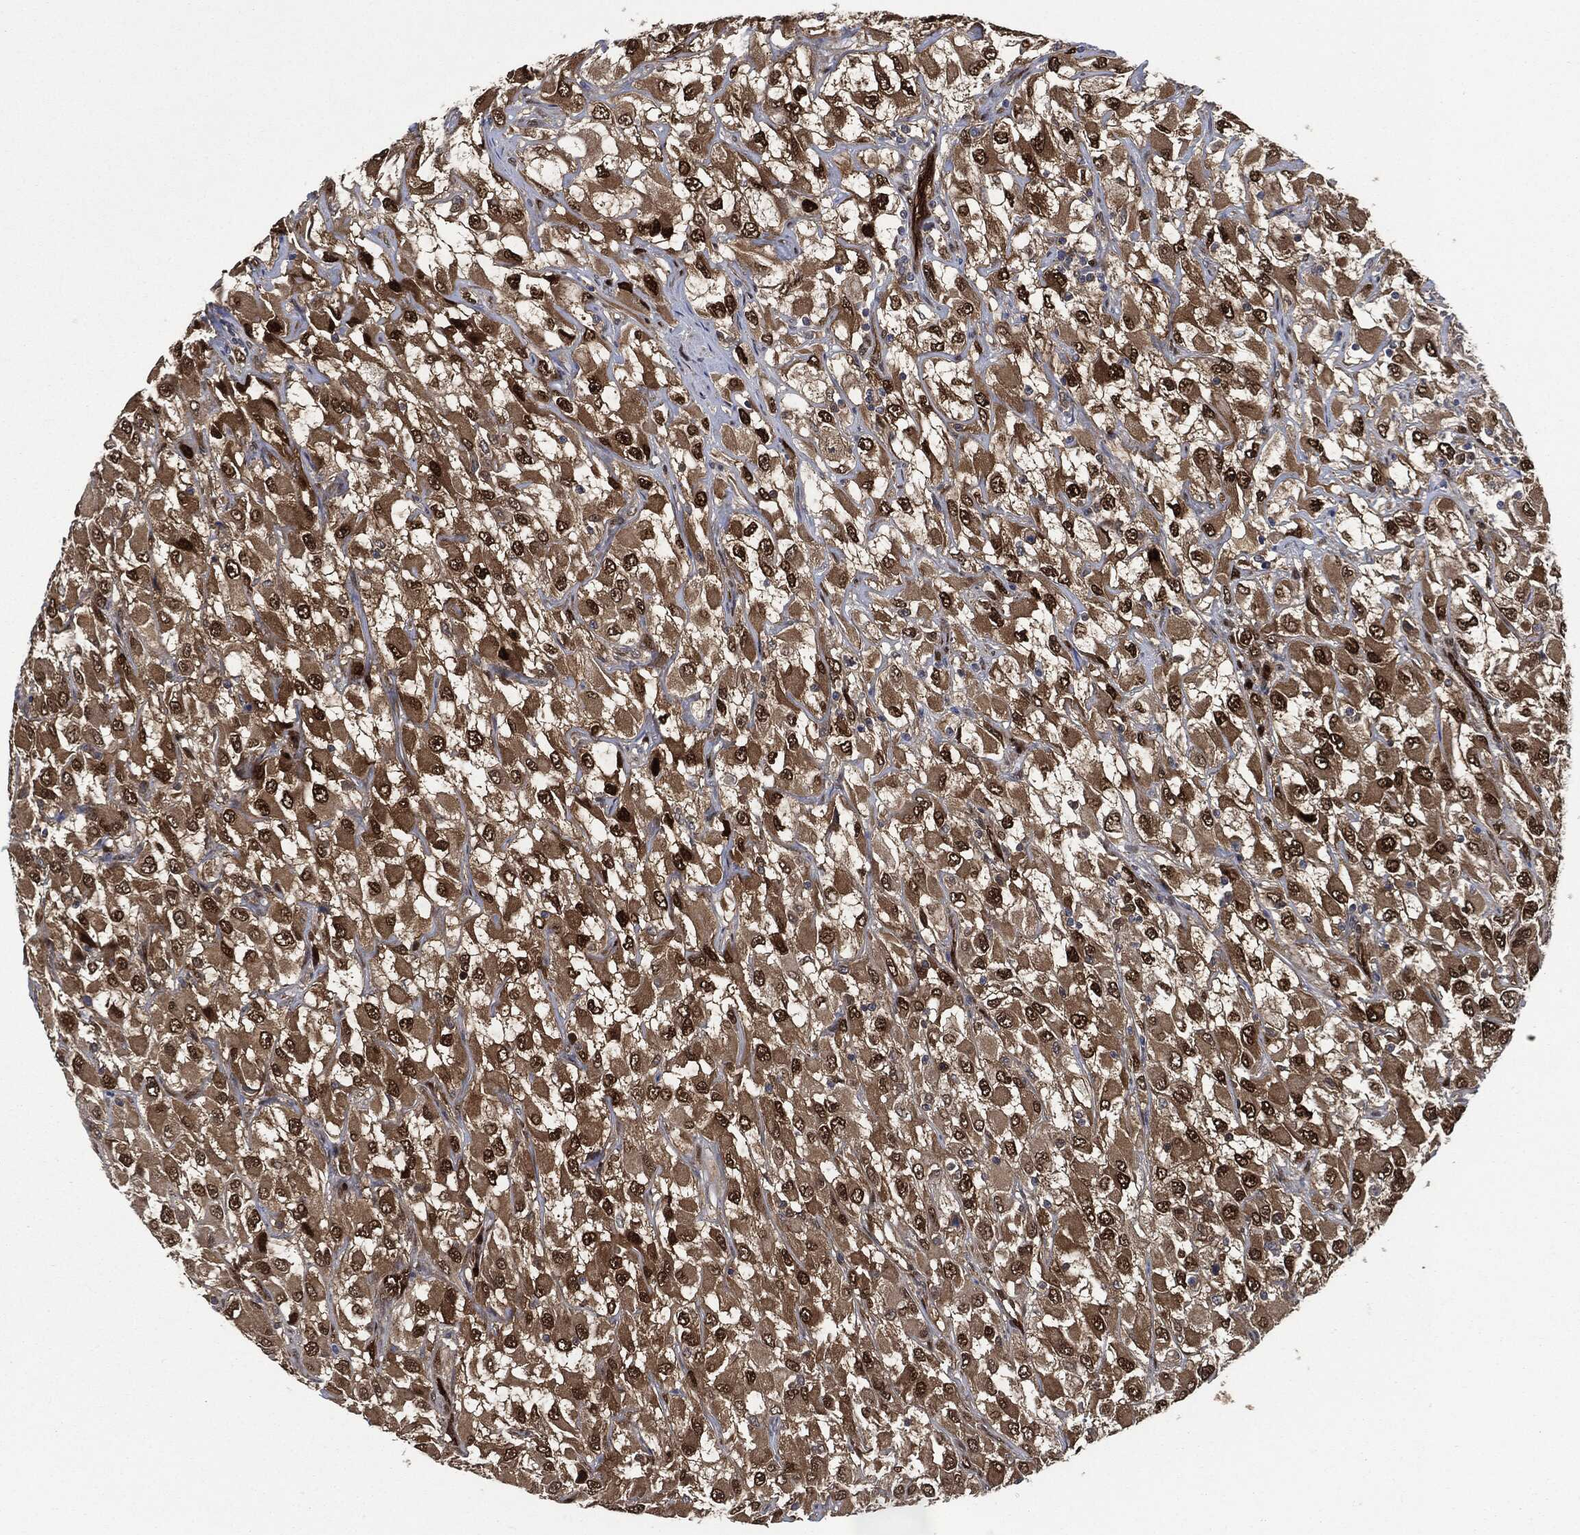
{"staining": {"intensity": "strong", "quantity": ">75%", "location": "nuclear"}, "tissue": "renal cancer", "cell_type": "Tumor cells", "image_type": "cancer", "snomed": [{"axis": "morphology", "description": "Adenocarcinoma, NOS"}, {"axis": "topography", "description": "Kidney"}], "caption": "A brown stain labels strong nuclear staining of a protein in human renal adenocarcinoma tumor cells.", "gene": "DCTN1", "patient": {"sex": "female", "age": 52}}